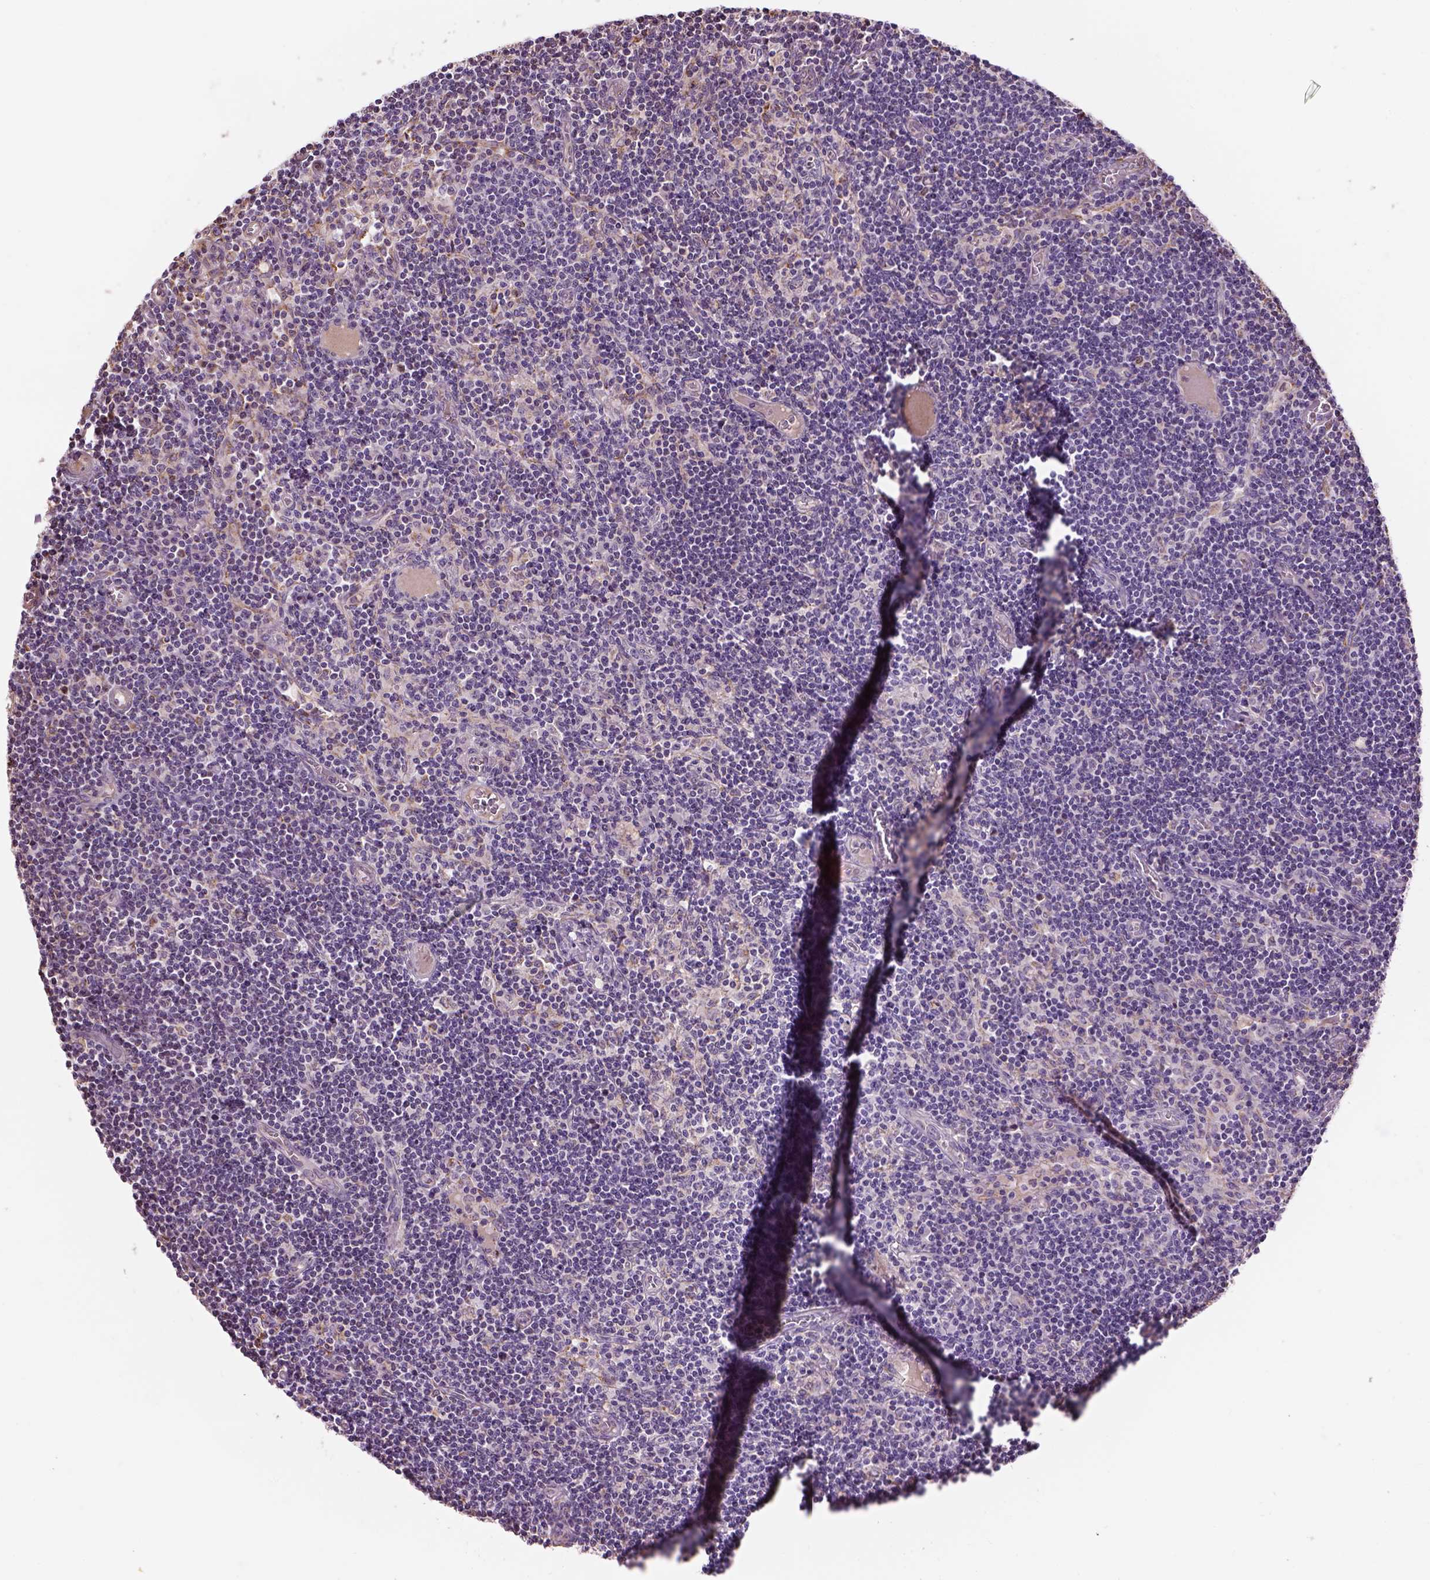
{"staining": {"intensity": "weak", "quantity": "<25%", "location": "cytoplasmic/membranous"}, "tissue": "lymph node", "cell_type": "Germinal center cells", "image_type": "normal", "snomed": [{"axis": "morphology", "description": "Normal tissue, NOS"}, {"axis": "topography", "description": "Lymph node"}], "caption": "Germinal center cells are negative for protein expression in normal human lymph node. The staining was performed using DAB to visualize the protein expression in brown, while the nuclei were stained in blue with hematoxylin (Magnification: 20x).", "gene": "IFT52", "patient": {"sex": "female", "age": 72}}